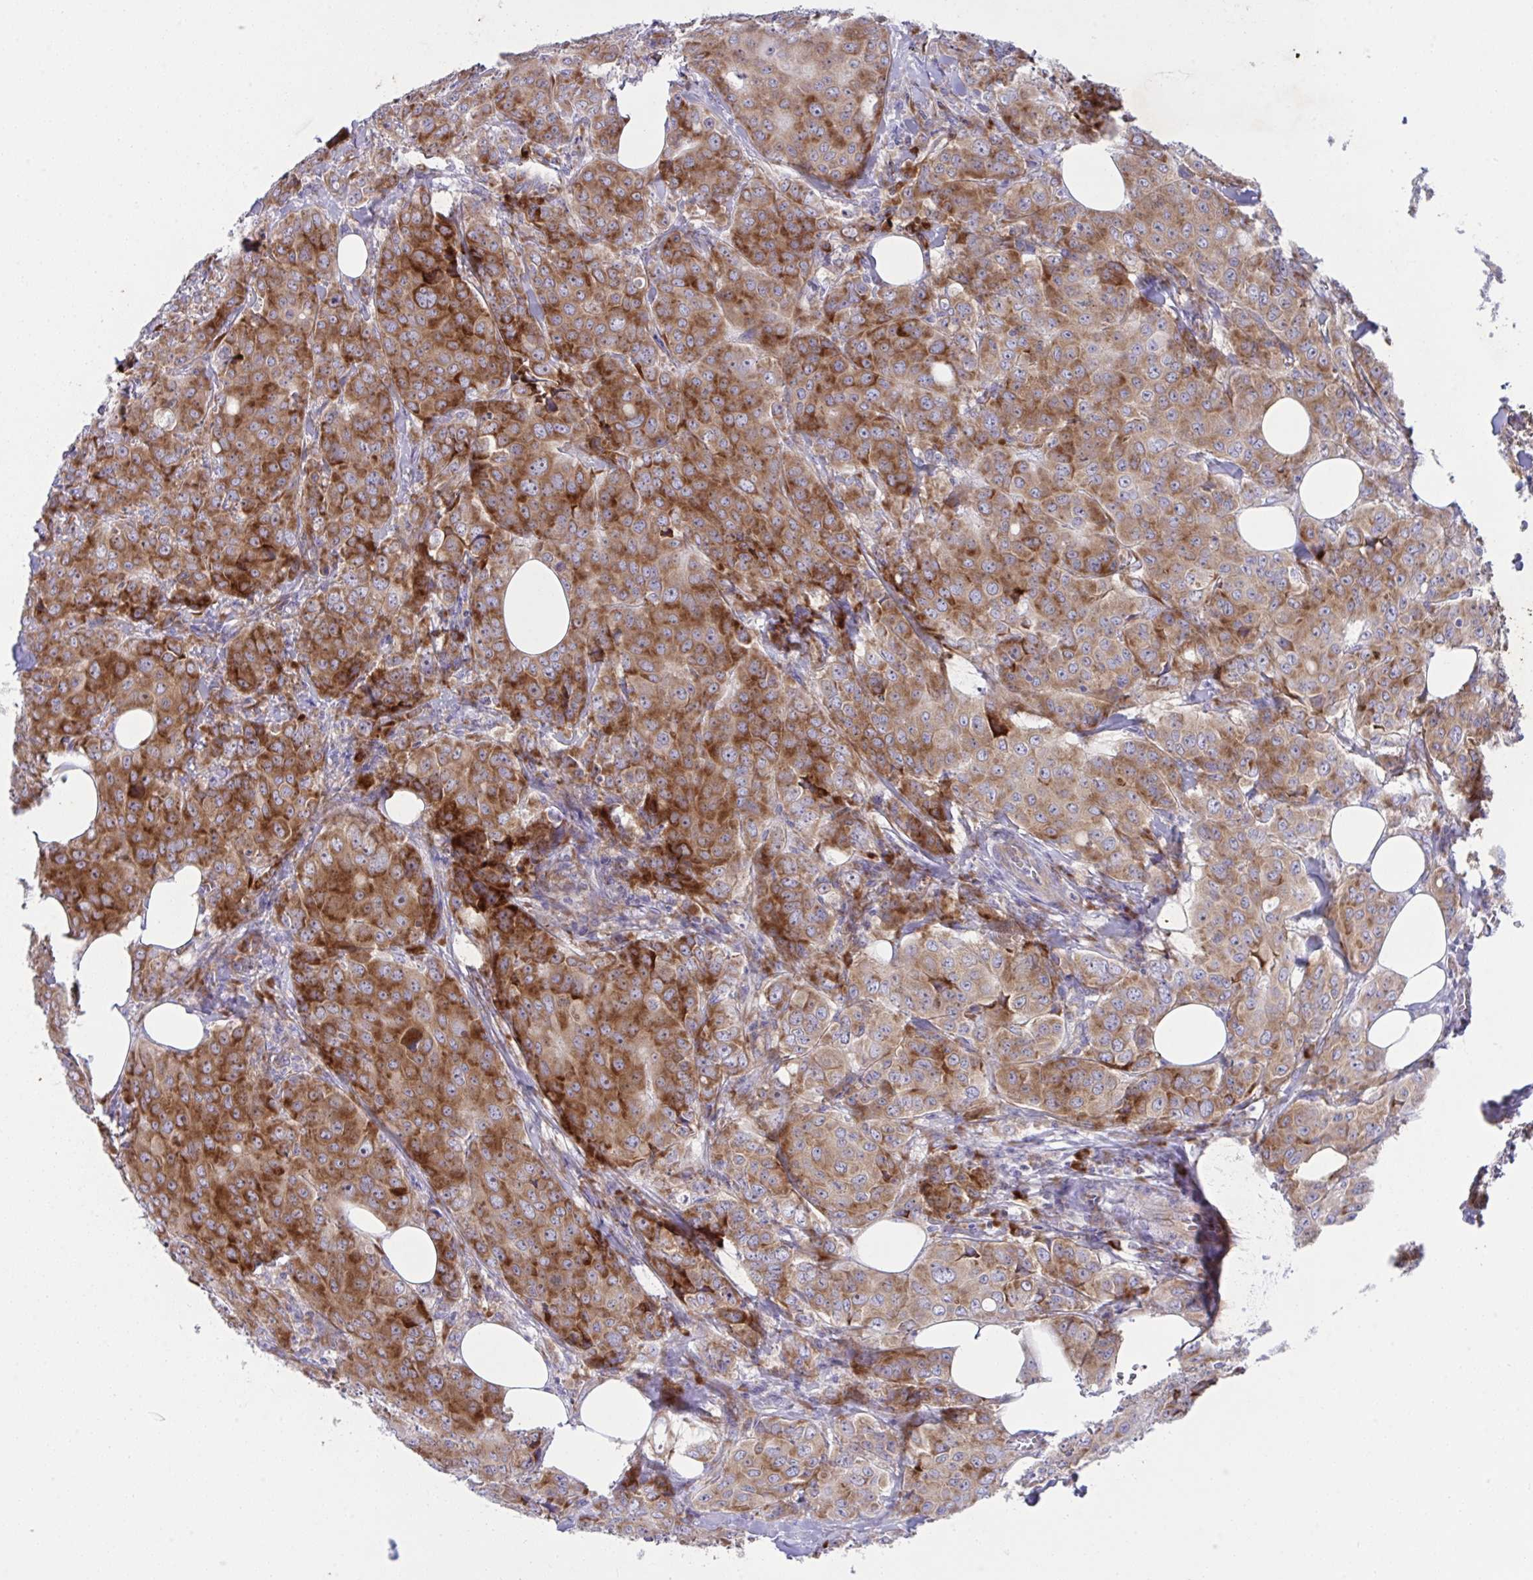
{"staining": {"intensity": "strong", "quantity": ">75%", "location": "cytoplasmic/membranous"}, "tissue": "breast cancer", "cell_type": "Tumor cells", "image_type": "cancer", "snomed": [{"axis": "morphology", "description": "Duct carcinoma"}, {"axis": "topography", "description": "Breast"}], "caption": "Immunohistochemical staining of human breast cancer displays high levels of strong cytoplasmic/membranous staining in about >75% of tumor cells.", "gene": "FAU", "patient": {"sex": "female", "age": 43}}